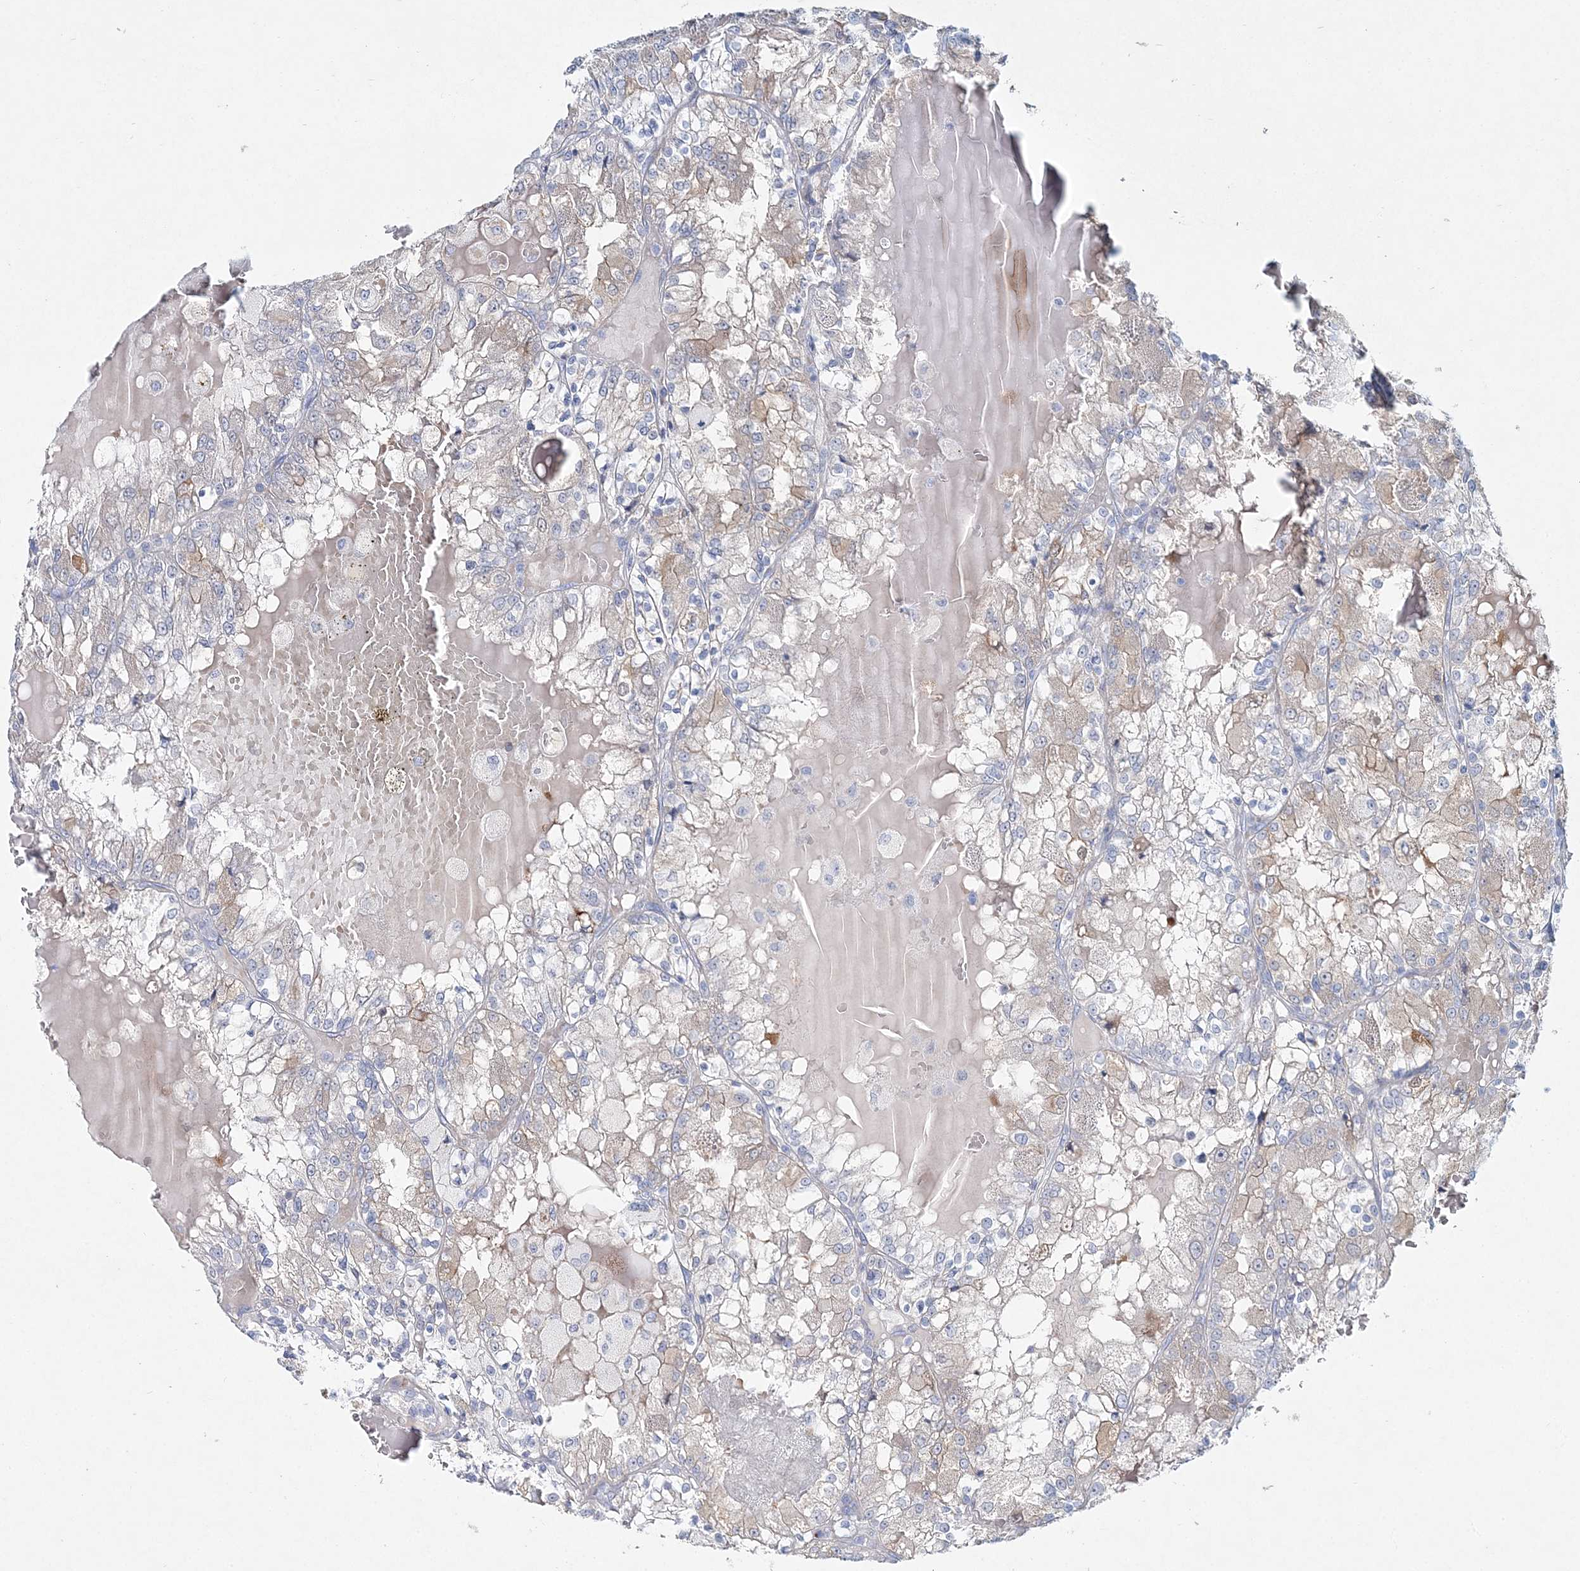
{"staining": {"intensity": "weak", "quantity": "<25%", "location": "cytoplasmic/membranous"}, "tissue": "renal cancer", "cell_type": "Tumor cells", "image_type": "cancer", "snomed": [{"axis": "morphology", "description": "Adenocarcinoma, NOS"}, {"axis": "topography", "description": "Kidney"}], "caption": "Micrograph shows no protein staining in tumor cells of renal cancer tissue. (Stains: DAB immunohistochemistry with hematoxylin counter stain, Microscopy: brightfield microscopy at high magnification).", "gene": "ADGRL1", "patient": {"sex": "female", "age": 56}}